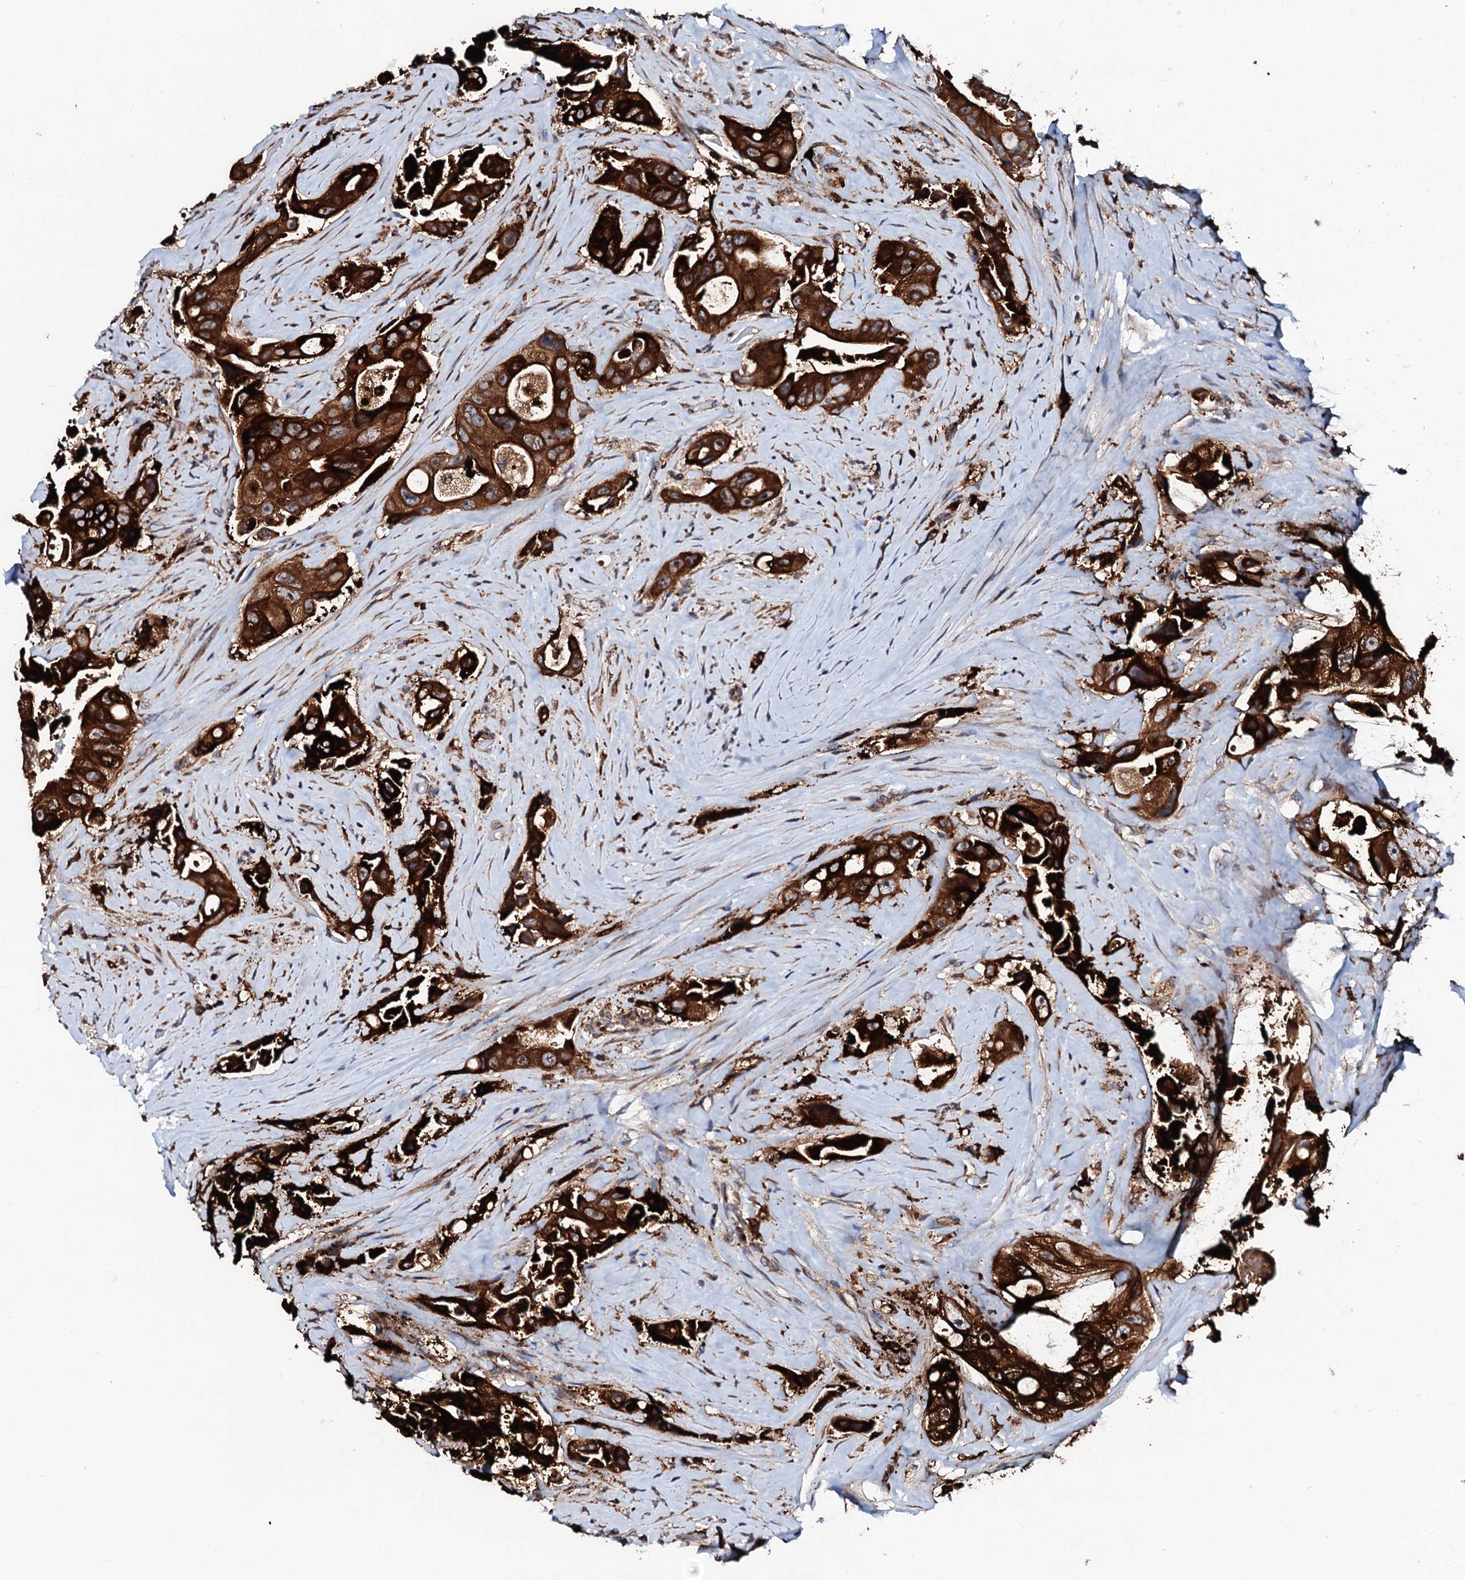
{"staining": {"intensity": "strong", "quantity": ">75%", "location": "cytoplasmic/membranous"}, "tissue": "colorectal cancer", "cell_type": "Tumor cells", "image_type": "cancer", "snomed": [{"axis": "morphology", "description": "Adenocarcinoma, NOS"}, {"axis": "topography", "description": "Colon"}], "caption": "Human colorectal cancer stained with a protein marker shows strong staining in tumor cells.", "gene": "SDHAF2", "patient": {"sex": "female", "age": 46}}